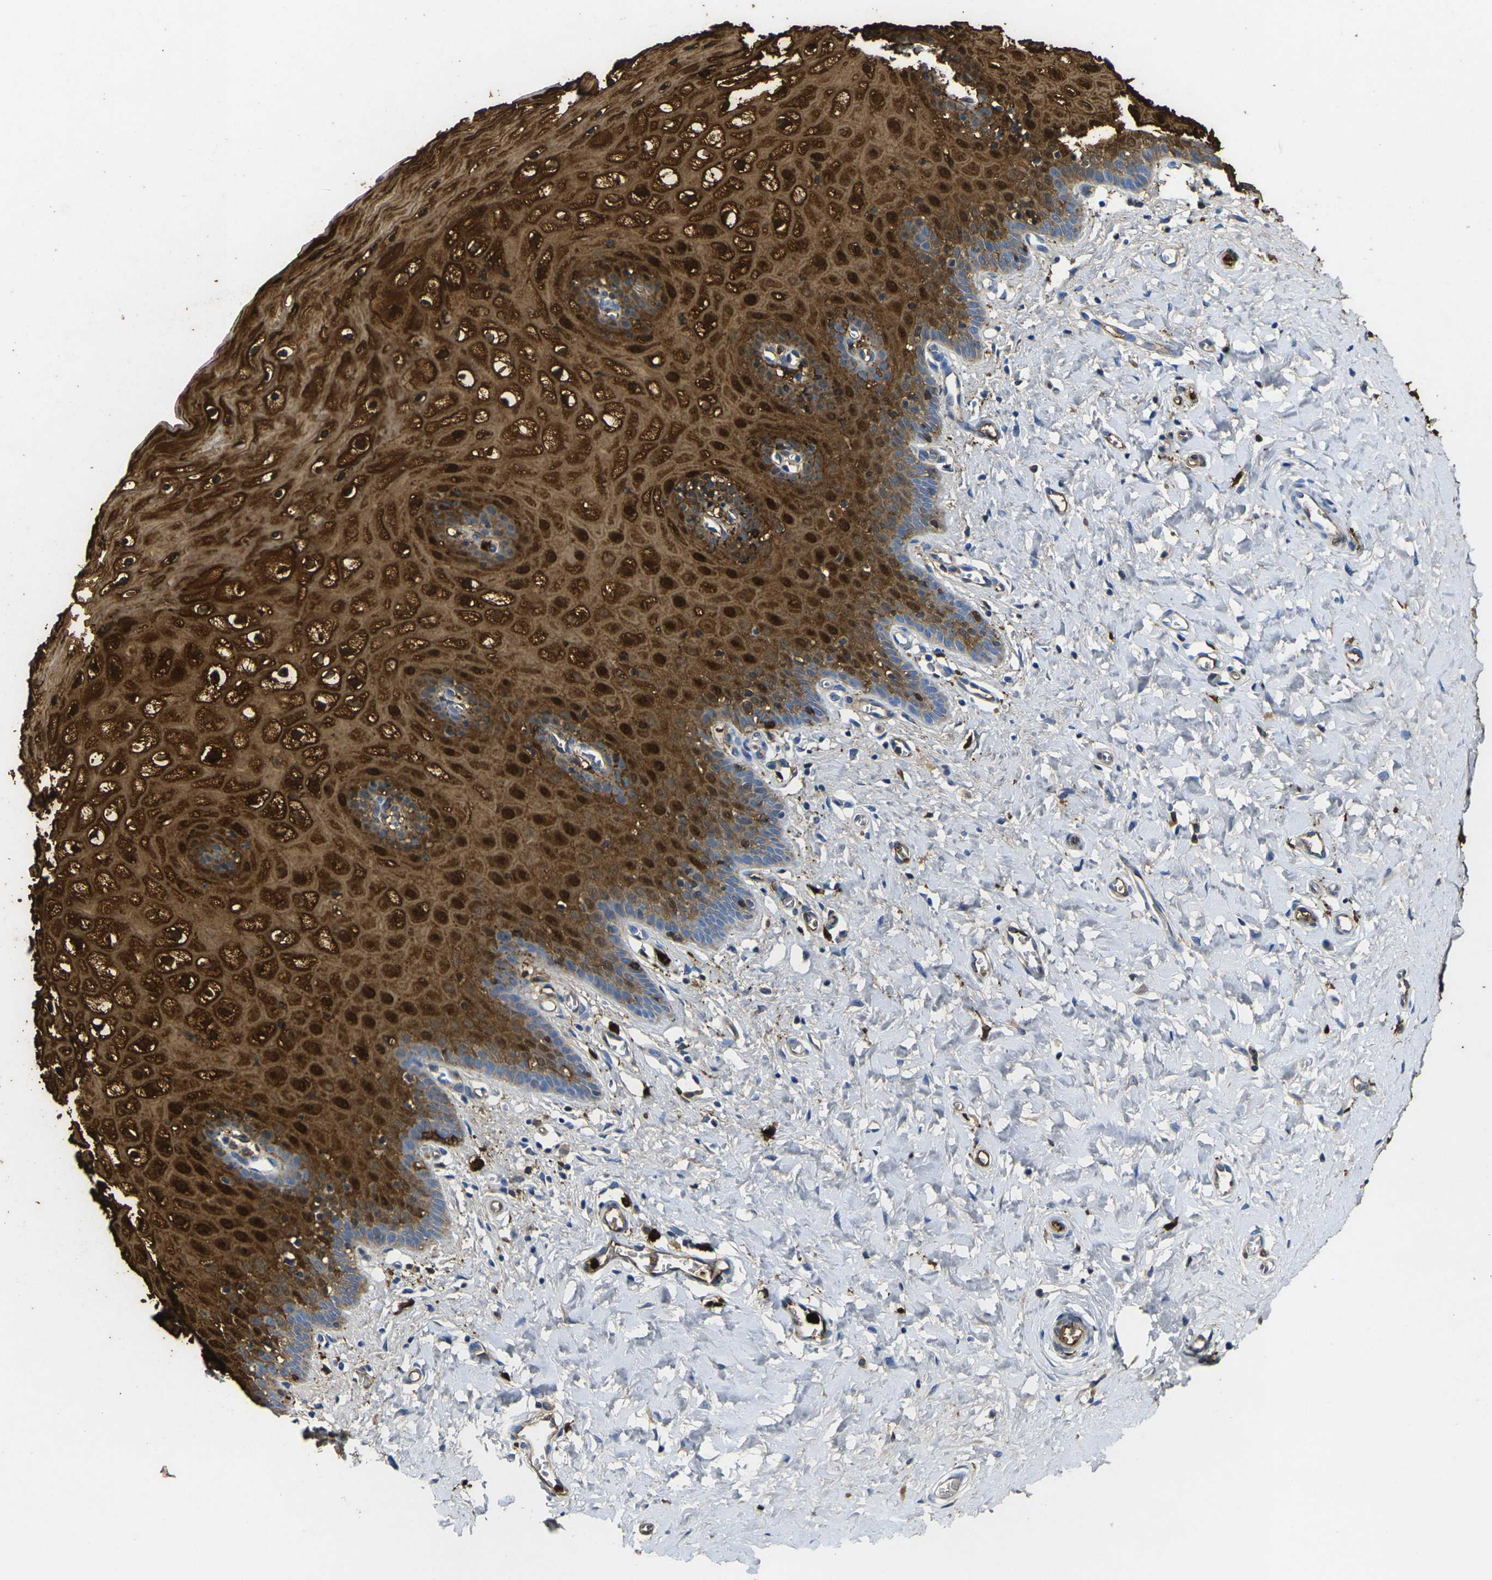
{"staining": {"intensity": "negative", "quantity": "none", "location": "none"}, "tissue": "cervix", "cell_type": "Glandular cells", "image_type": "normal", "snomed": [{"axis": "morphology", "description": "Normal tissue, NOS"}, {"axis": "topography", "description": "Cervix"}], "caption": "This is an IHC micrograph of normal human cervix. There is no staining in glandular cells.", "gene": "S100A9", "patient": {"sex": "female", "age": 55}}